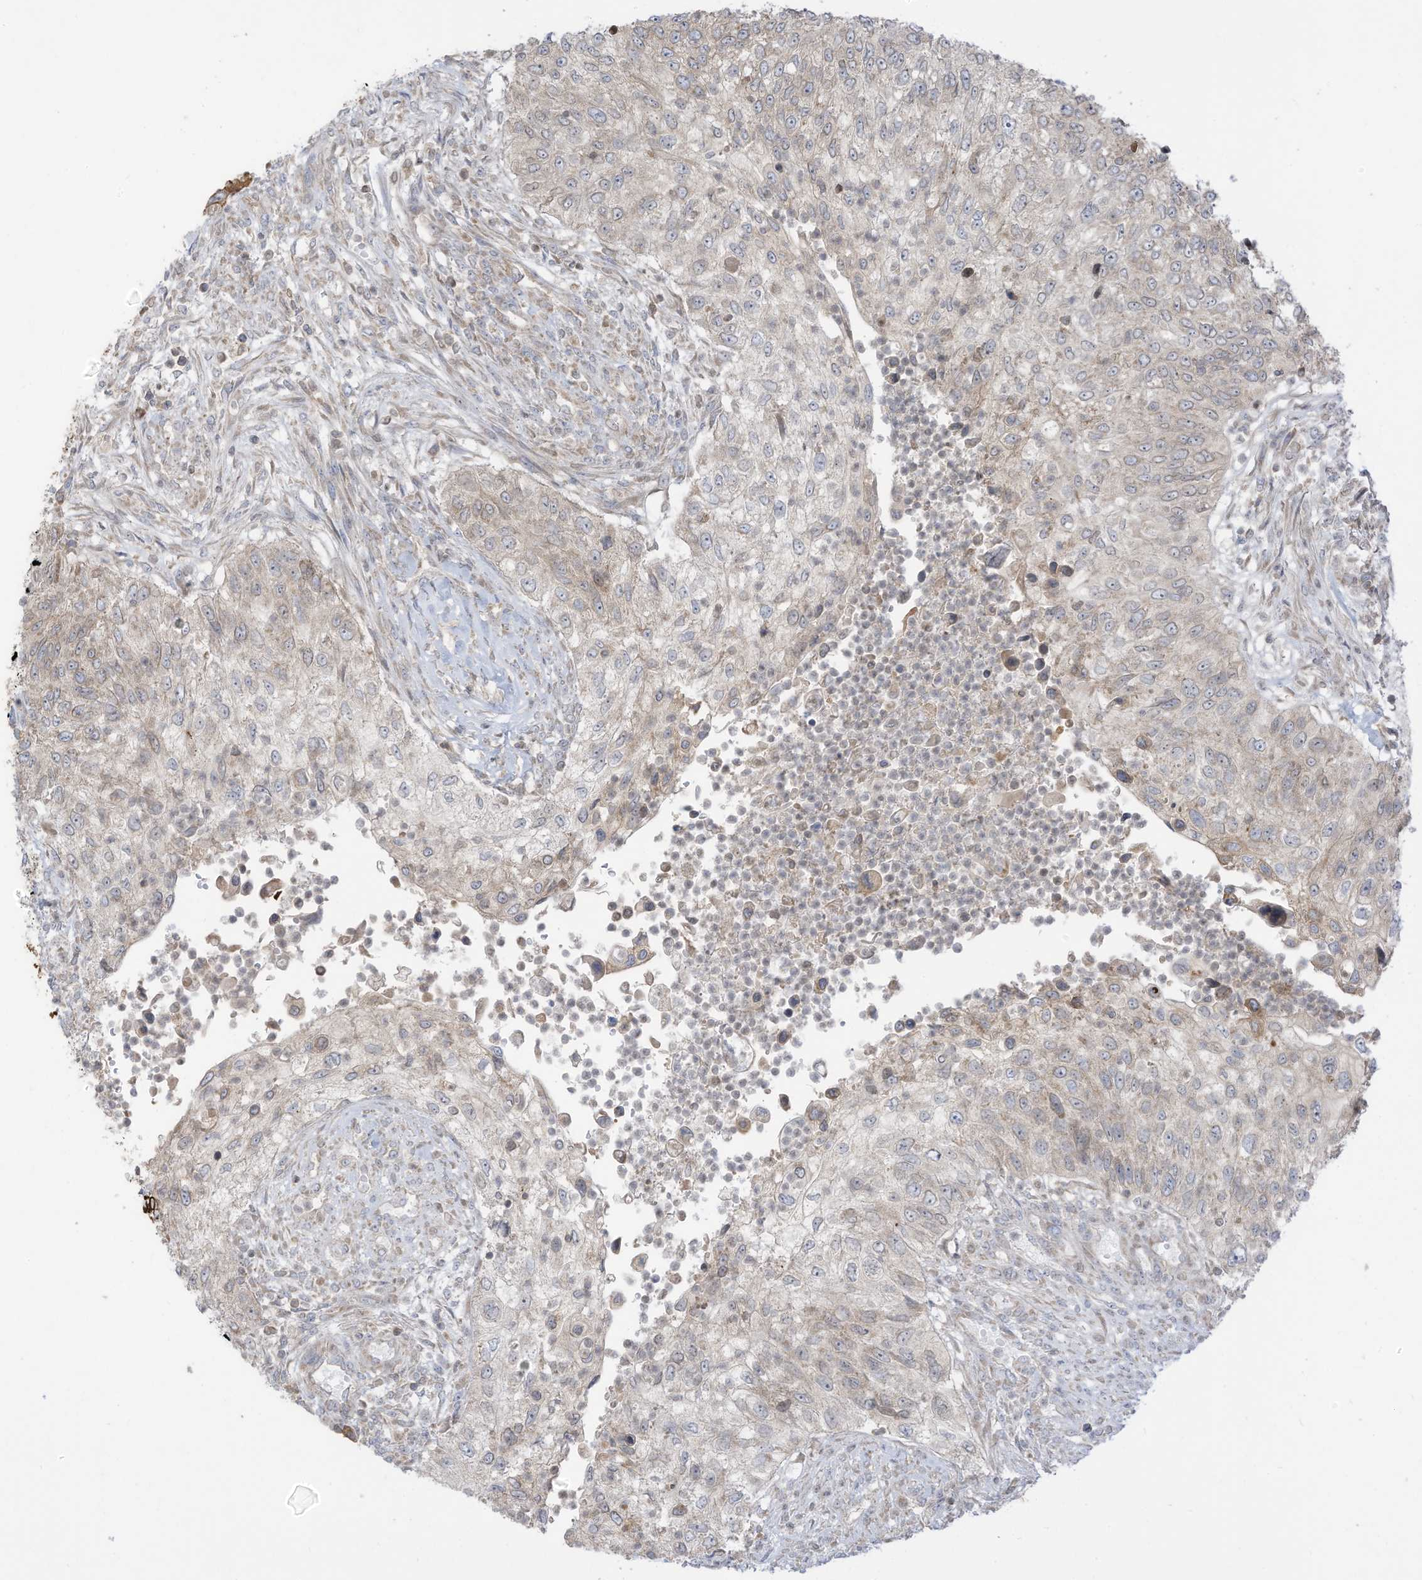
{"staining": {"intensity": "weak", "quantity": "25%-75%", "location": "cytoplasmic/membranous"}, "tissue": "urothelial cancer", "cell_type": "Tumor cells", "image_type": "cancer", "snomed": [{"axis": "morphology", "description": "Urothelial carcinoma, High grade"}, {"axis": "topography", "description": "Urinary bladder"}], "caption": "Immunohistochemistry micrograph of neoplastic tissue: high-grade urothelial carcinoma stained using IHC shows low levels of weak protein expression localized specifically in the cytoplasmic/membranous of tumor cells, appearing as a cytoplasmic/membranous brown color.", "gene": "CGAS", "patient": {"sex": "female", "age": 60}}